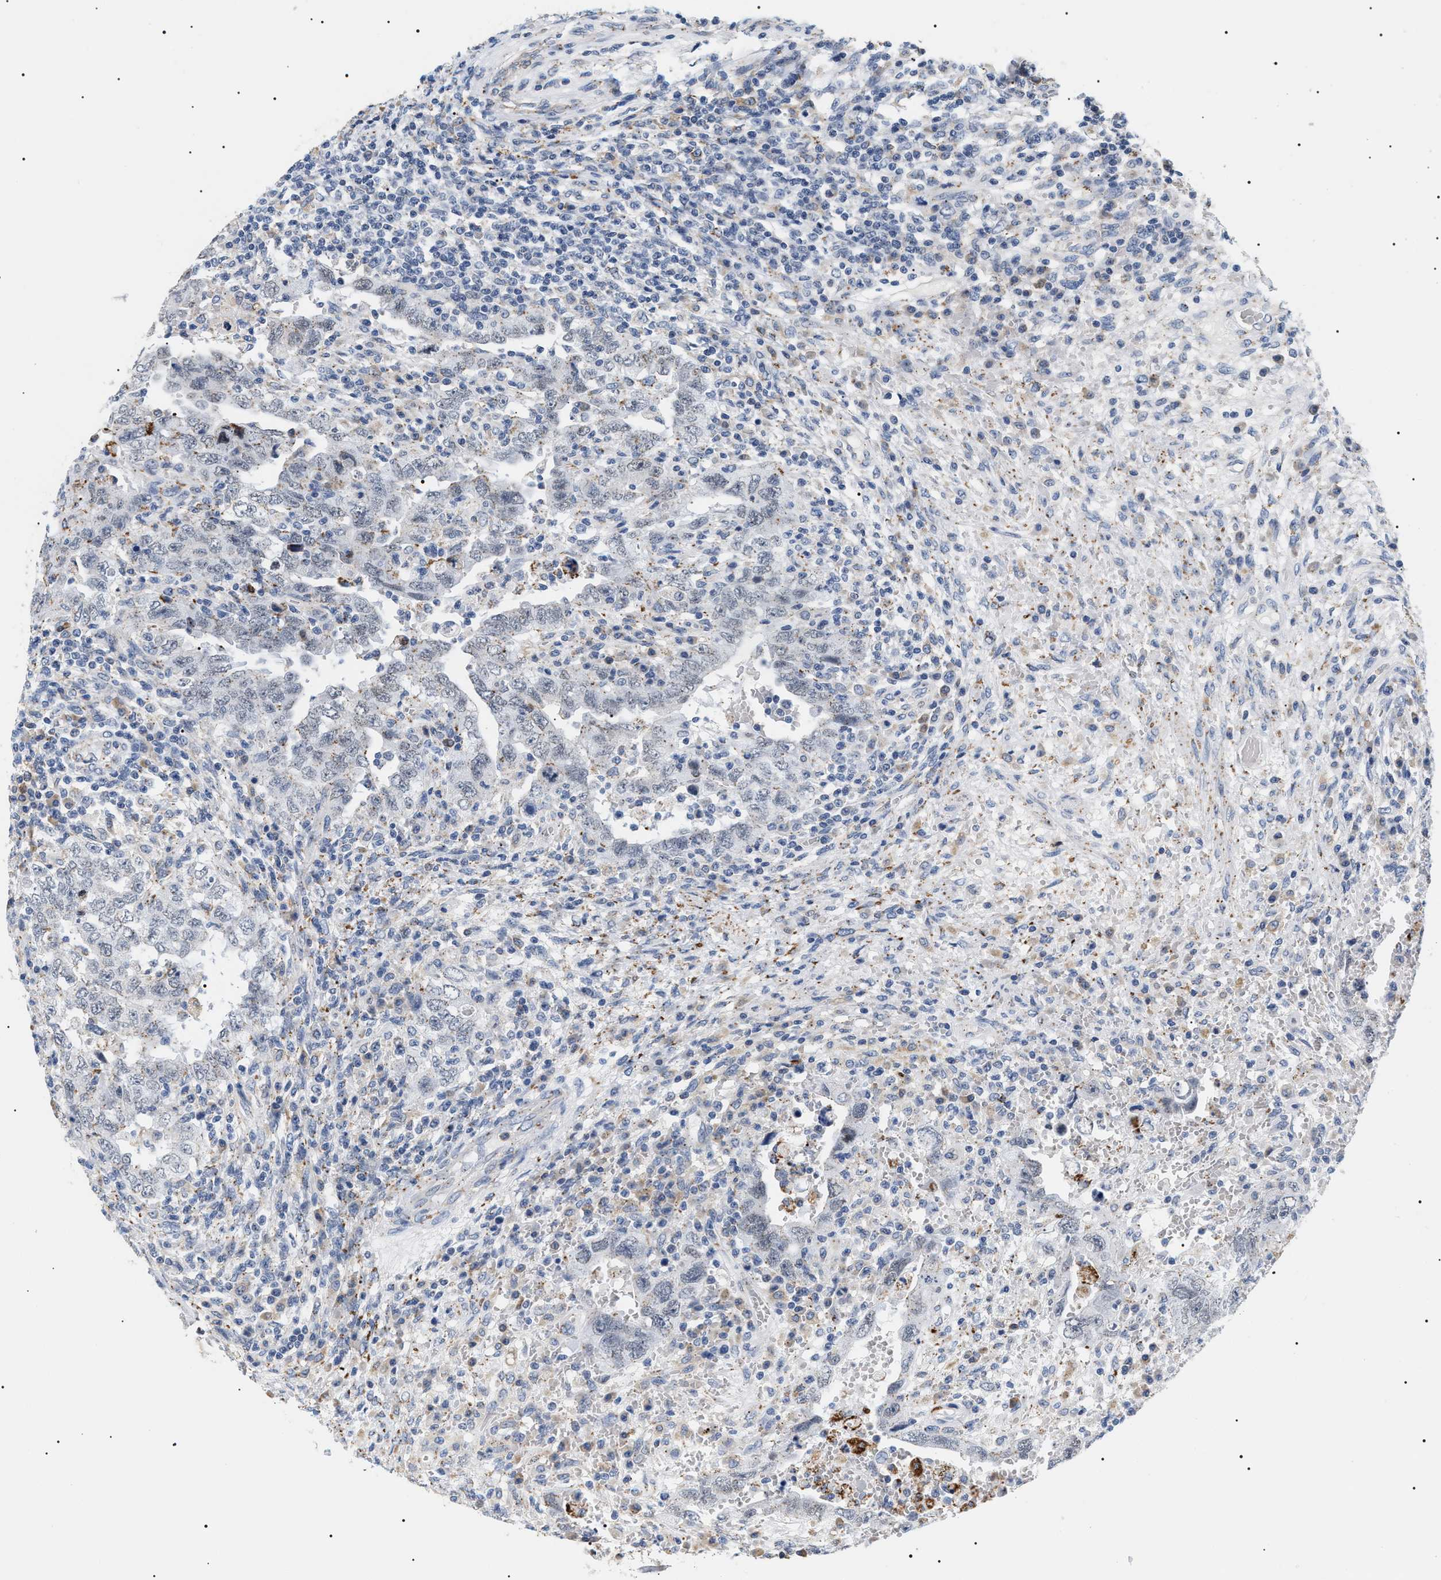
{"staining": {"intensity": "negative", "quantity": "none", "location": "none"}, "tissue": "testis cancer", "cell_type": "Tumor cells", "image_type": "cancer", "snomed": [{"axis": "morphology", "description": "Carcinoma, Embryonal, NOS"}, {"axis": "topography", "description": "Testis"}], "caption": "Histopathology image shows no significant protein staining in tumor cells of testis embryonal carcinoma.", "gene": "HSD17B11", "patient": {"sex": "male", "age": 26}}